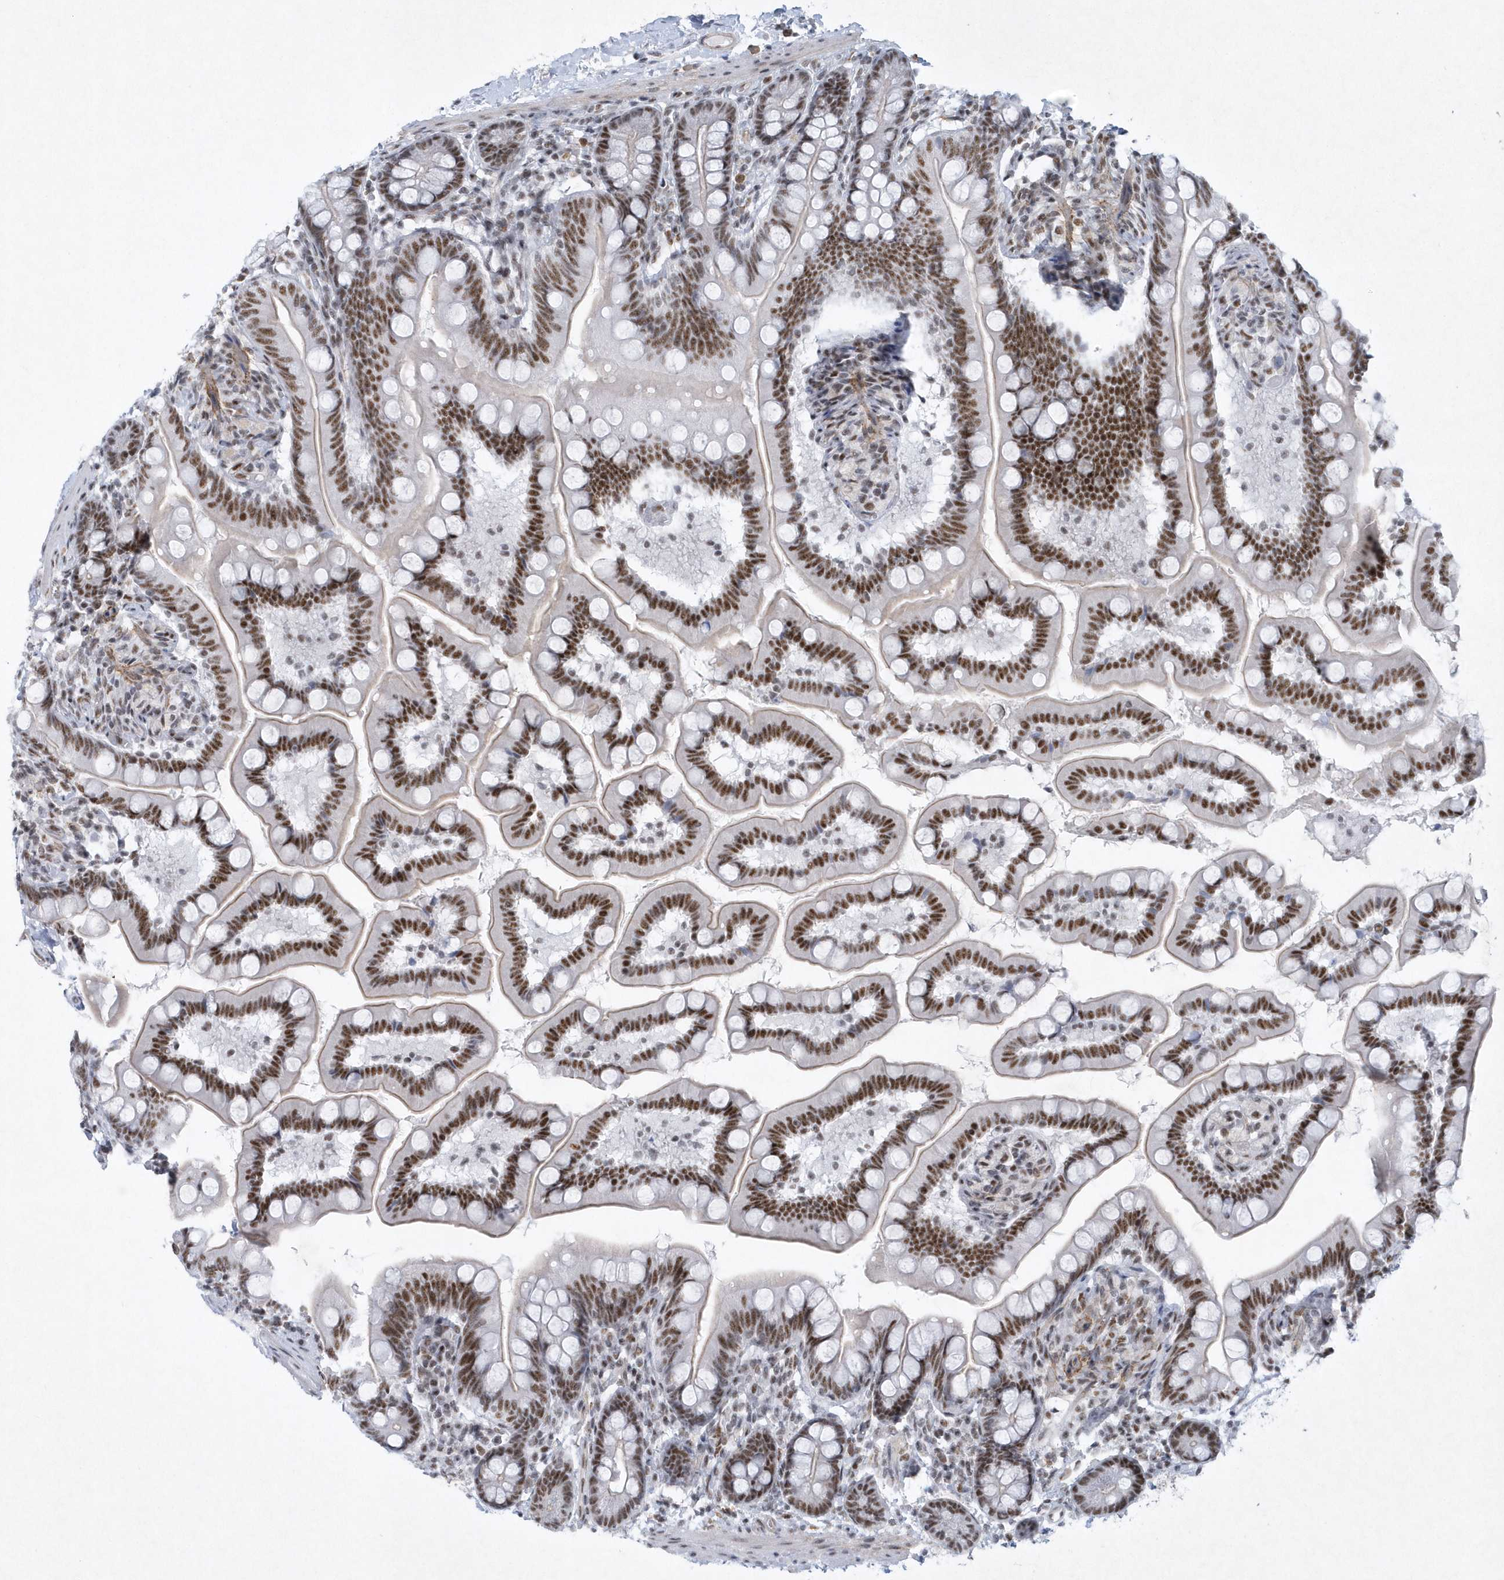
{"staining": {"intensity": "moderate", "quantity": ">75%", "location": "nuclear"}, "tissue": "small intestine", "cell_type": "Glandular cells", "image_type": "normal", "snomed": [{"axis": "morphology", "description": "Normal tissue, NOS"}, {"axis": "topography", "description": "Small intestine"}], "caption": "IHC (DAB) staining of unremarkable small intestine displays moderate nuclear protein staining in about >75% of glandular cells.", "gene": "DCLRE1A", "patient": {"sex": "female", "age": 64}}